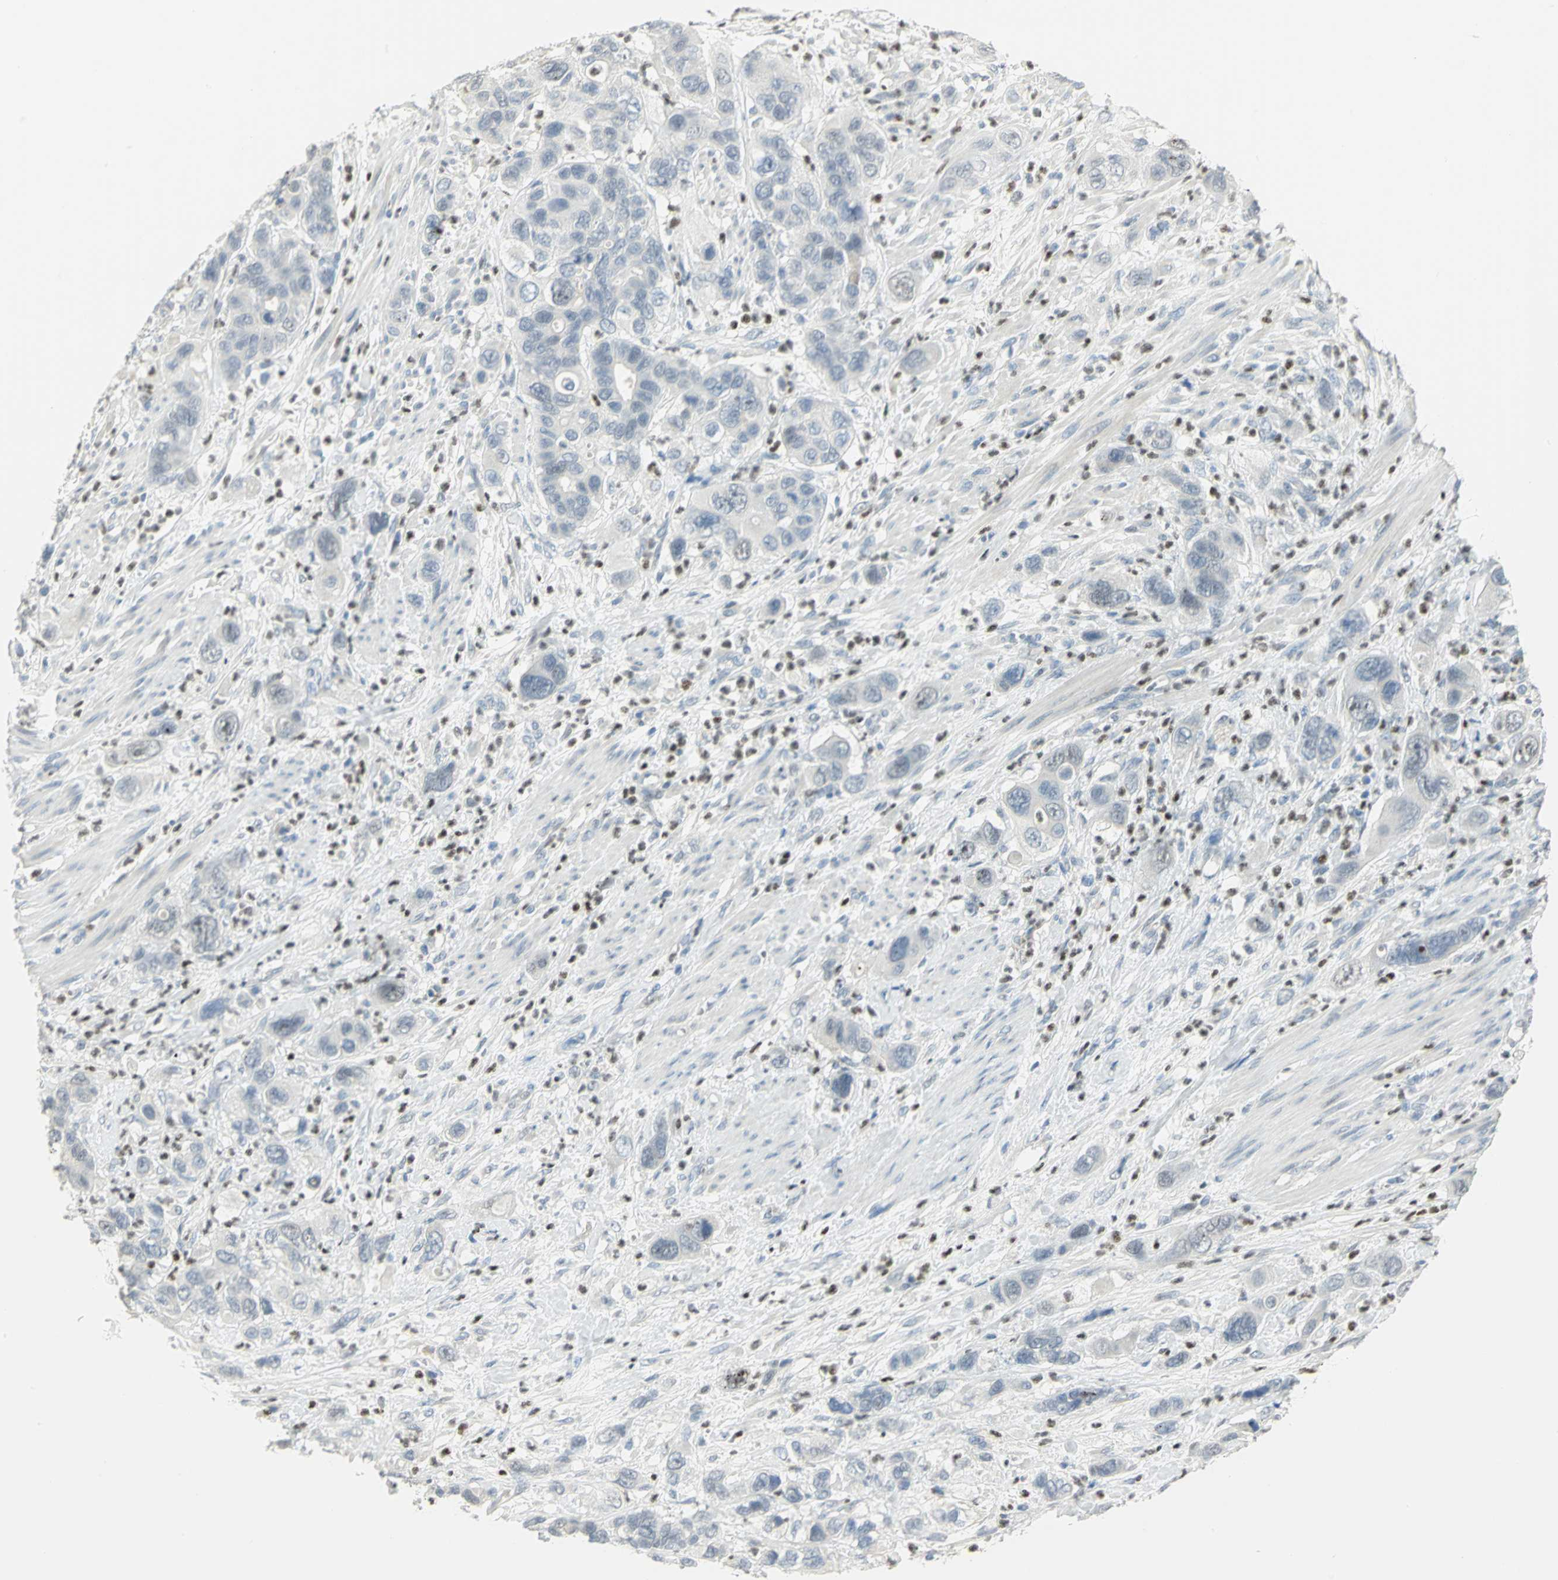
{"staining": {"intensity": "negative", "quantity": "none", "location": "none"}, "tissue": "pancreatic cancer", "cell_type": "Tumor cells", "image_type": "cancer", "snomed": [{"axis": "morphology", "description": "Adenocarcinoma, NOS"}, {"axis": "topography", "description": "Pancreas"}], "caption": "DAB (3,3'-diaminobenzidine) immunohistochemical staining of pancreatic cancer (adenocarcinoma) demonstrates no significant staining in tumor cells.", "gene": "BCL6", "patient": {"sex": "female", "age": 71}}